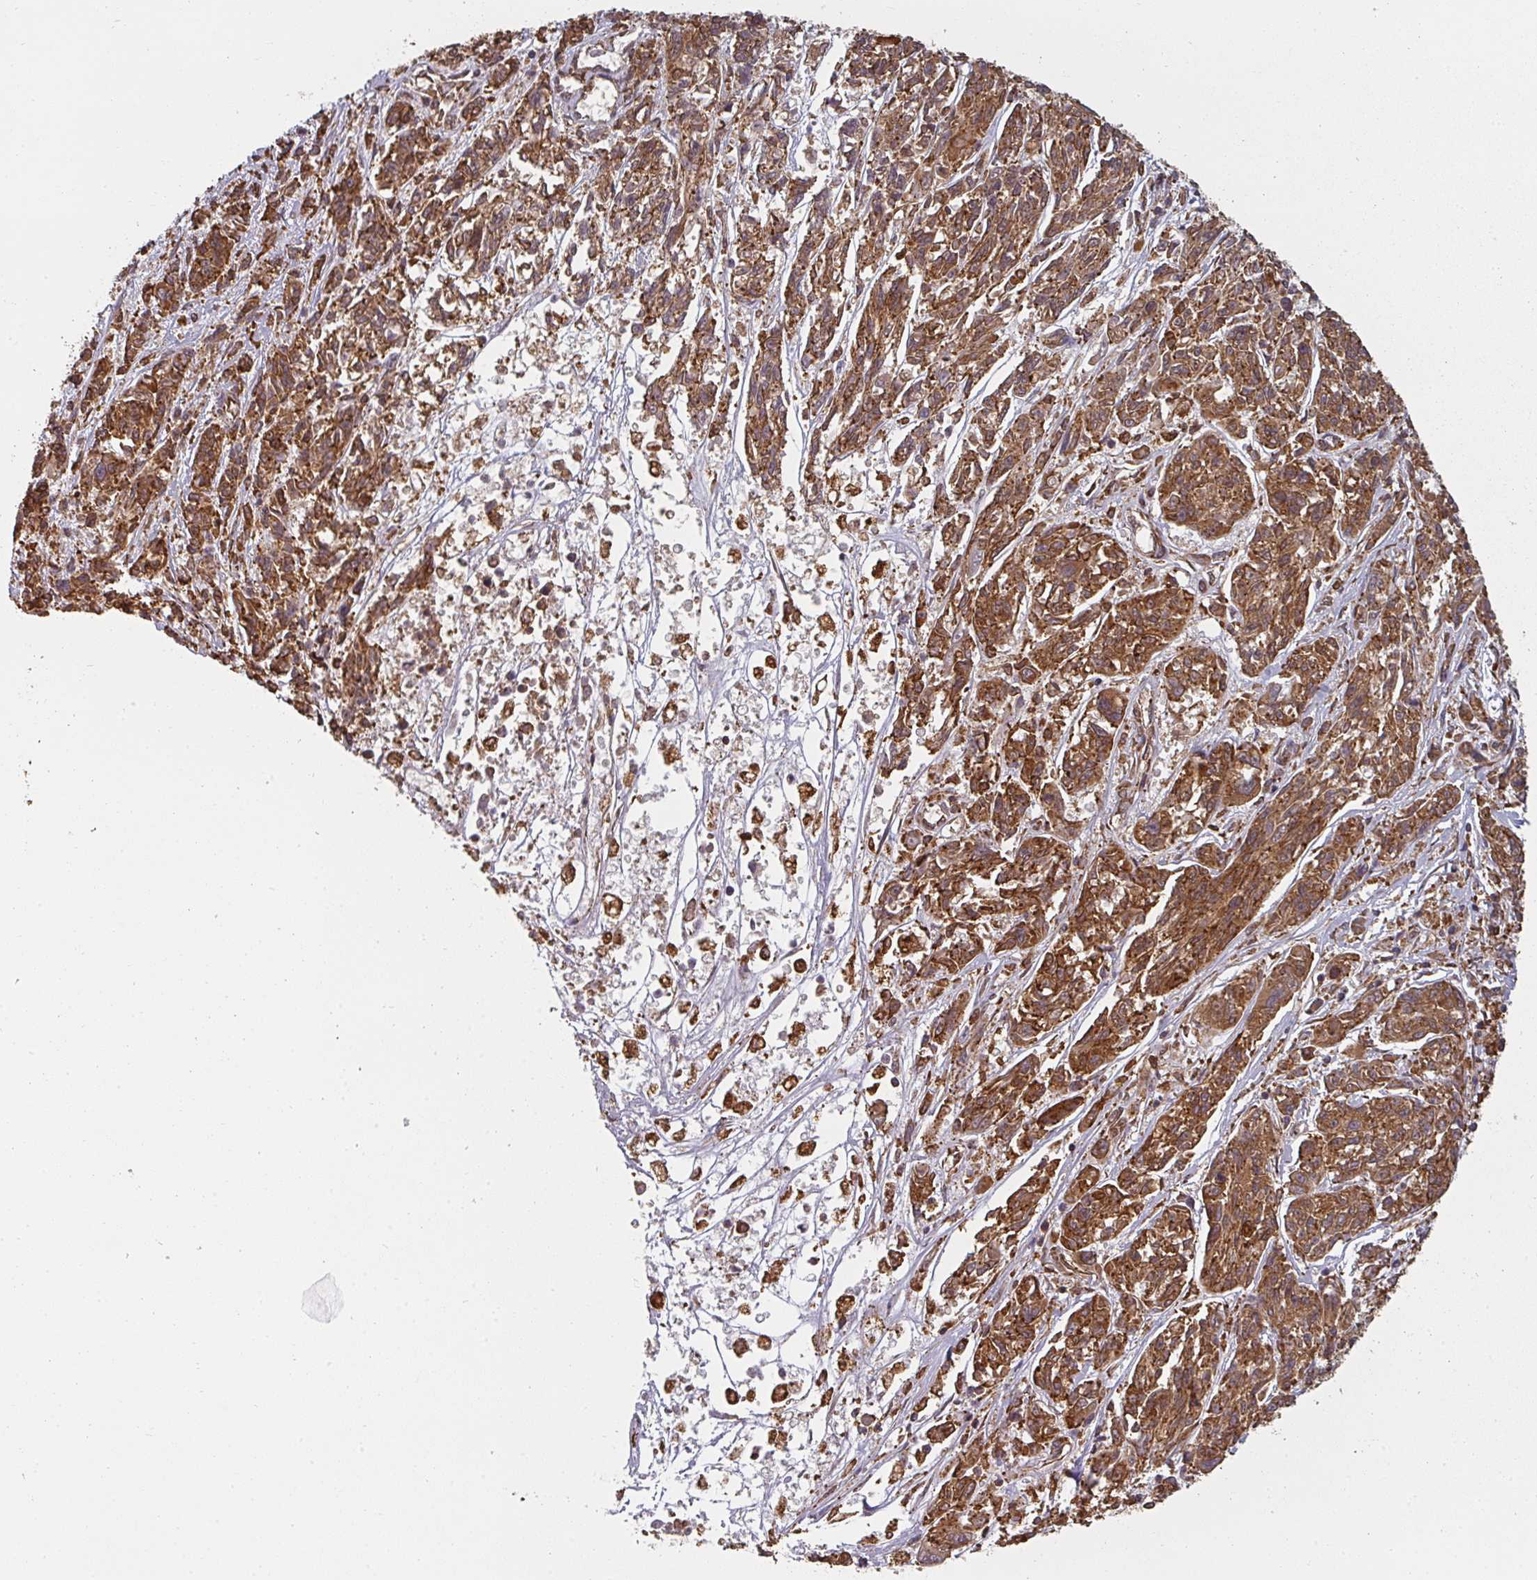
{"staining": {"intensity": "moderate", "quantity": ">75%", "location": "cytoplasmic/membranous"}, "tissue": "melanoma", "cell_type": "Tumor cells", "image_type": "cancer", "snomed": [{"axis": "morphology", "description": "Malignant melanoma, NOS"}, {"axis": "topography", "description": "Skin"}], "caption": "Protein staining of malignant melanoma tissue reveals moderate cytoplasmic/membranous expression in approximately >75% of tumor cells. The staining was performed using DAB (3,3'-diaminobenzidine) to visualize the protein expression in brown, while the nuclei were stained in blue with hematoxylin (Magnification: 20x).", "gene": "PPP6R3", "patient": {"sex": "male", "age": 53}}